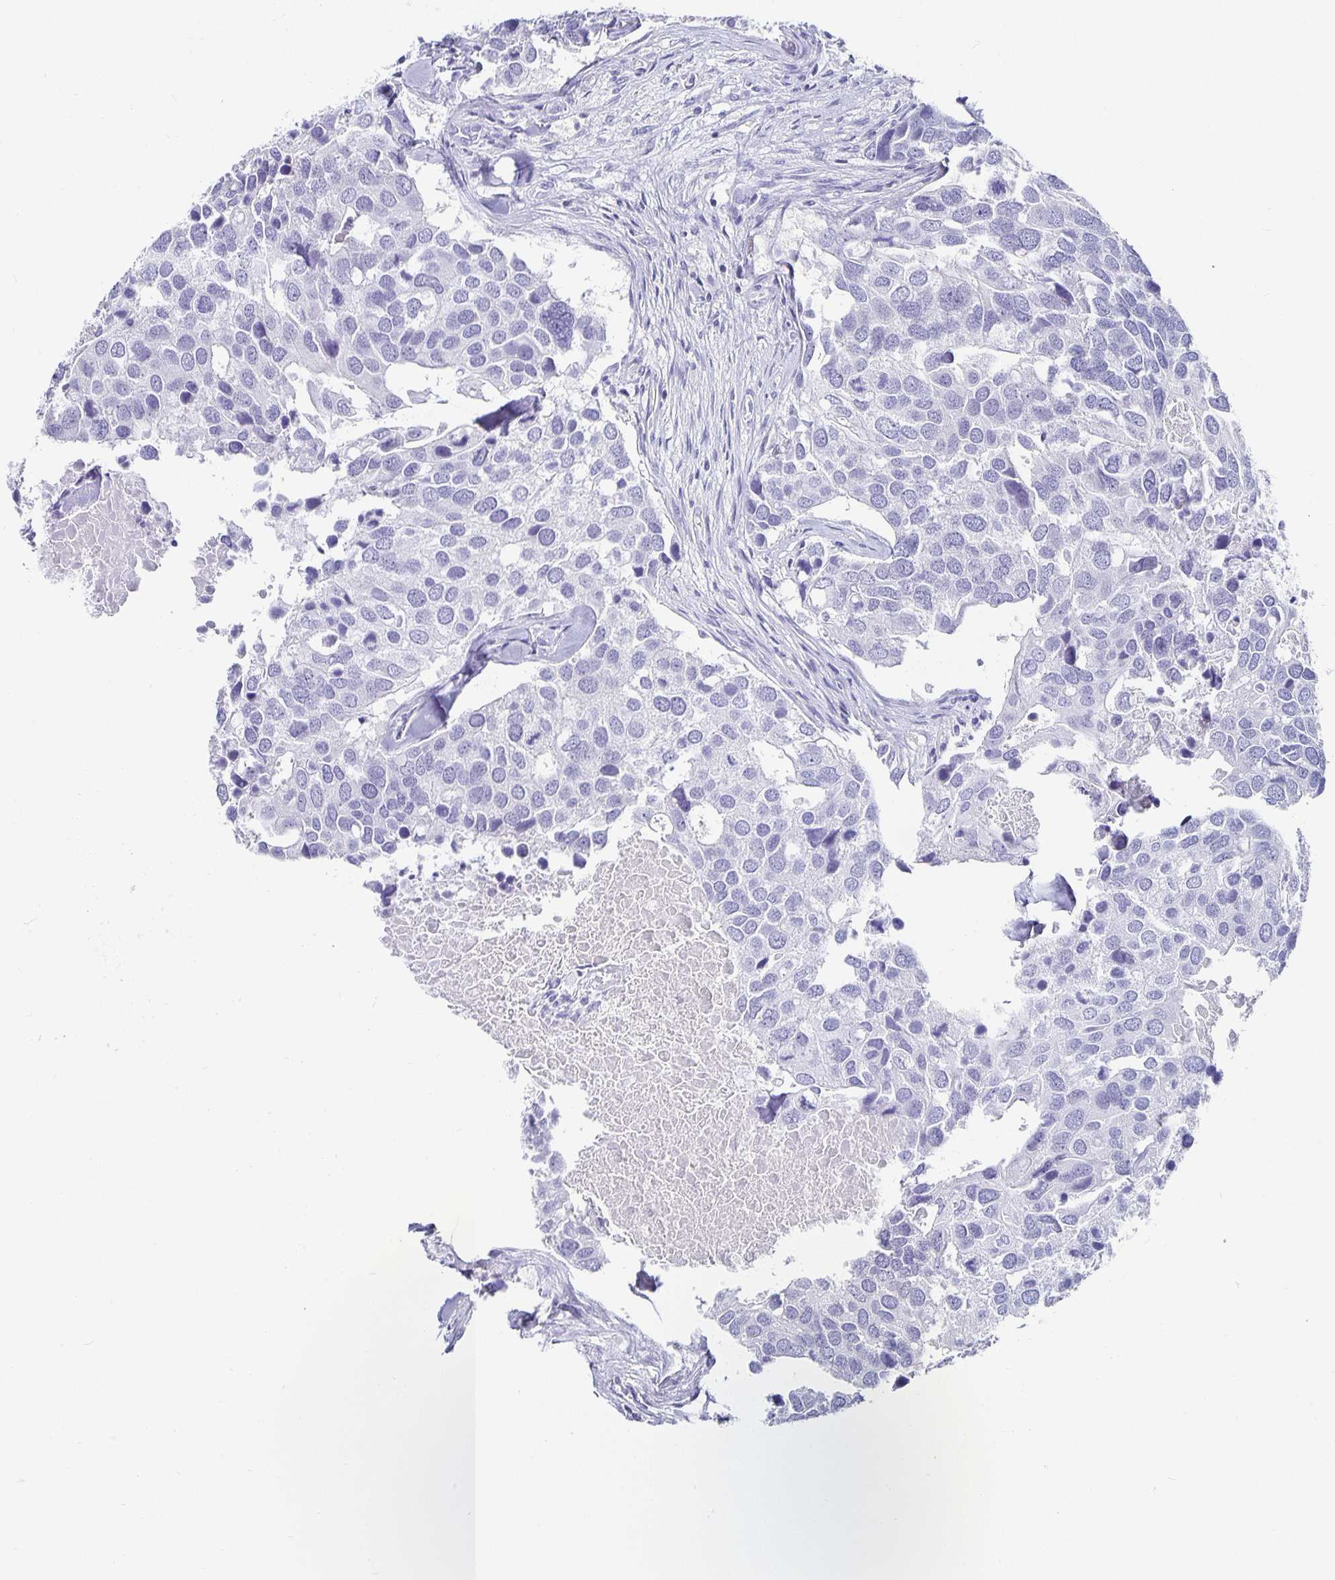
{"staining": {"intensity": "negative", "quantity": "none", "location": "none"}, "tissue": "breast cancer", "cell_type": "Tumor cells", "image_type": "cancer", "snomed": [{"axis": "morphology", "description": "Duct carcinoma"}, {"axis": "topography", "description": "Breast"}], "caption": "Breast infiltrating ductal carcinoma stained for a protein using immunohistochemistry shows no staining tumor cells.", "gene": "CHGA", "patient": {"sex": "female", "age": 83}}